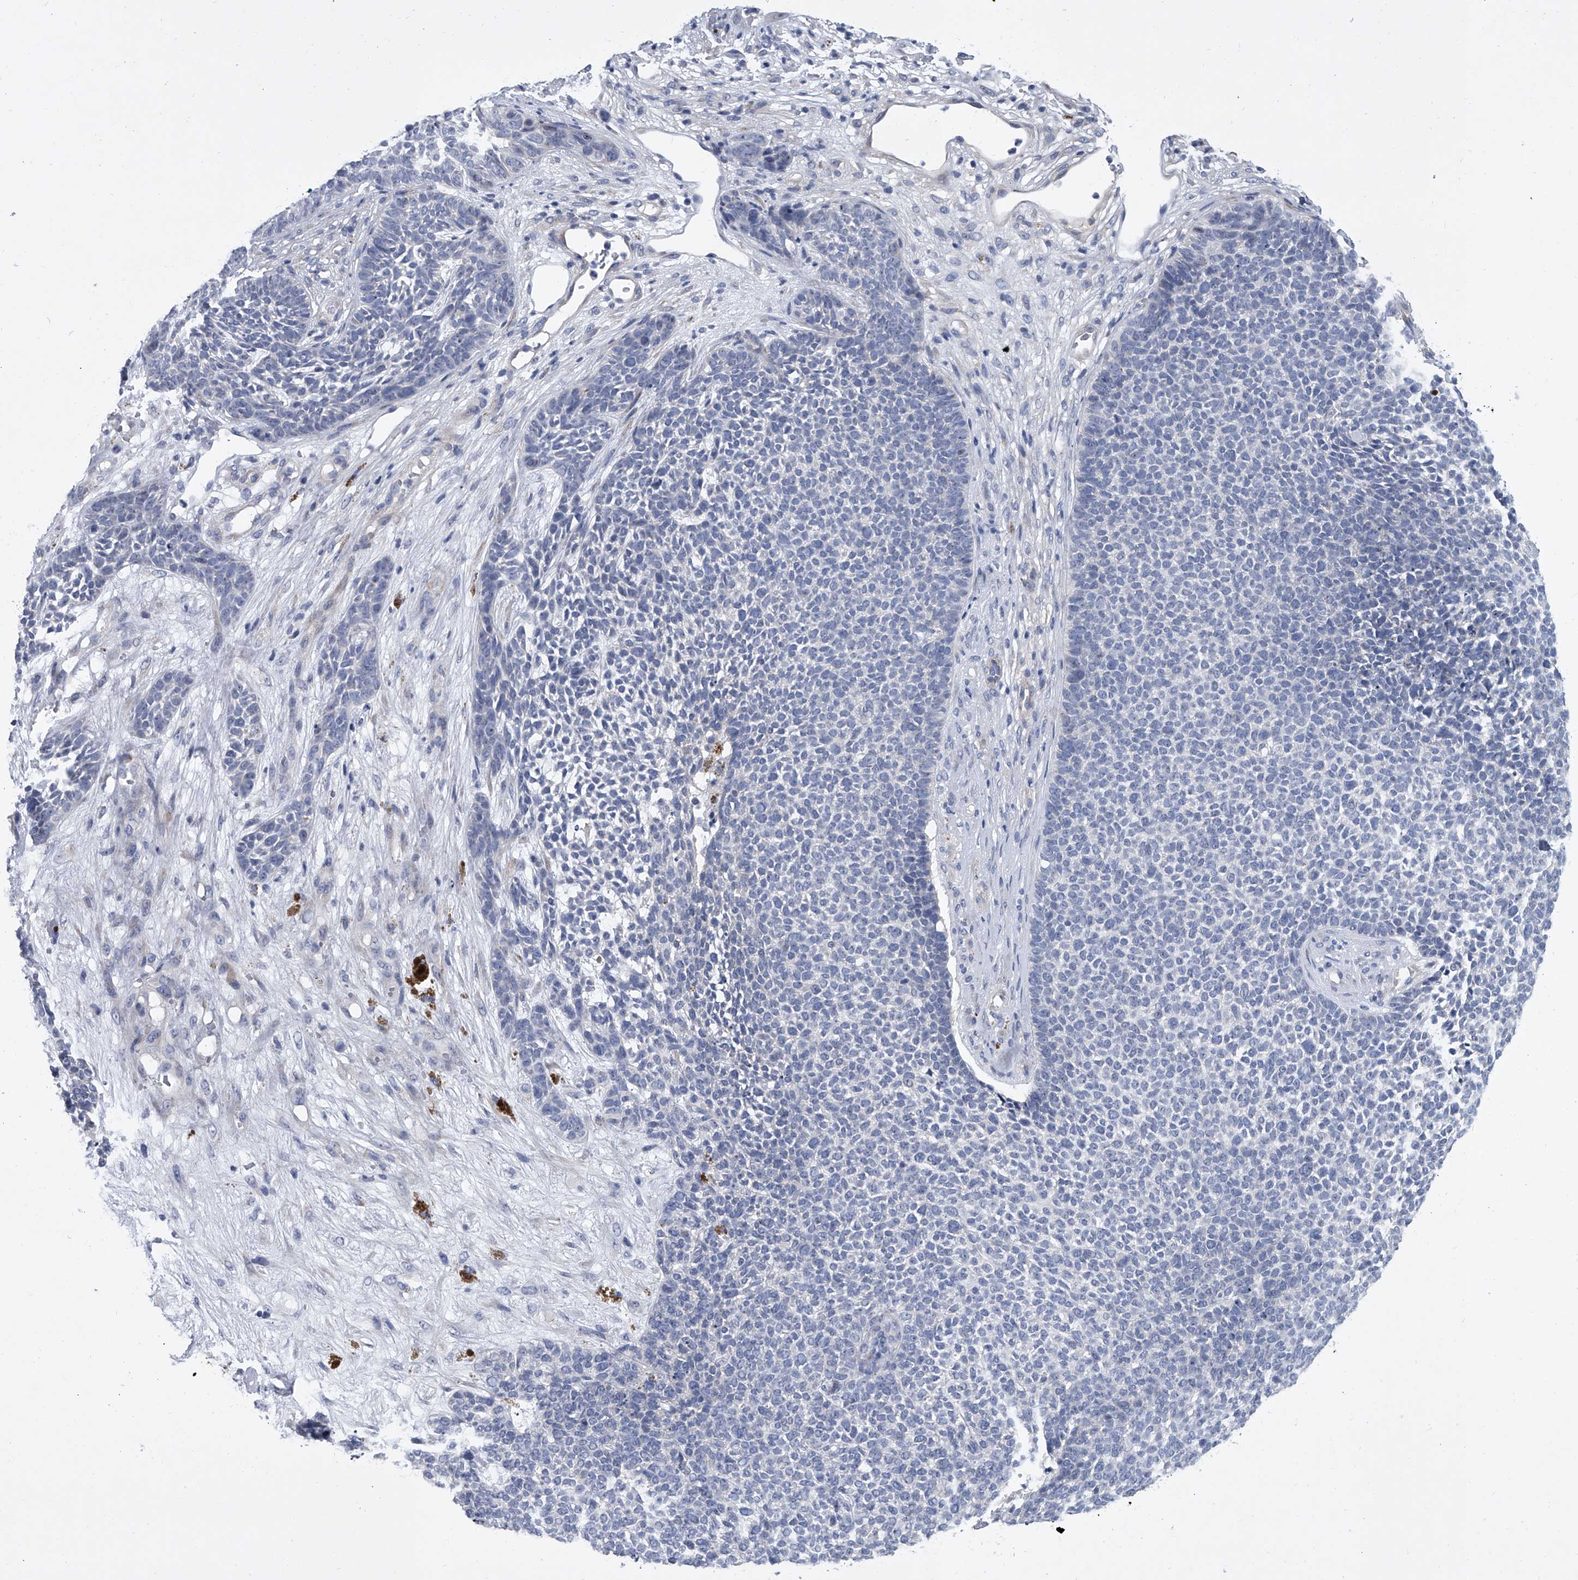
{"staining": {"intensity": "negative", "quantity": "none", "location": "none"}, "tissue": "skin cancer", "cell_type": "Tumor cells", "image_type": "cancer", "snomed": [{"axis": "morphology", "description": "Basal cell carcinoma"}, {"axis": "topography", "description": "Skin"}], "caption": "Immunohistochemical staining of human skin basal cell carcinoma exhibits no significant expression in tumor cells.", "gene": "ALG14", "patient": {"sex": "female", "age": 84}}